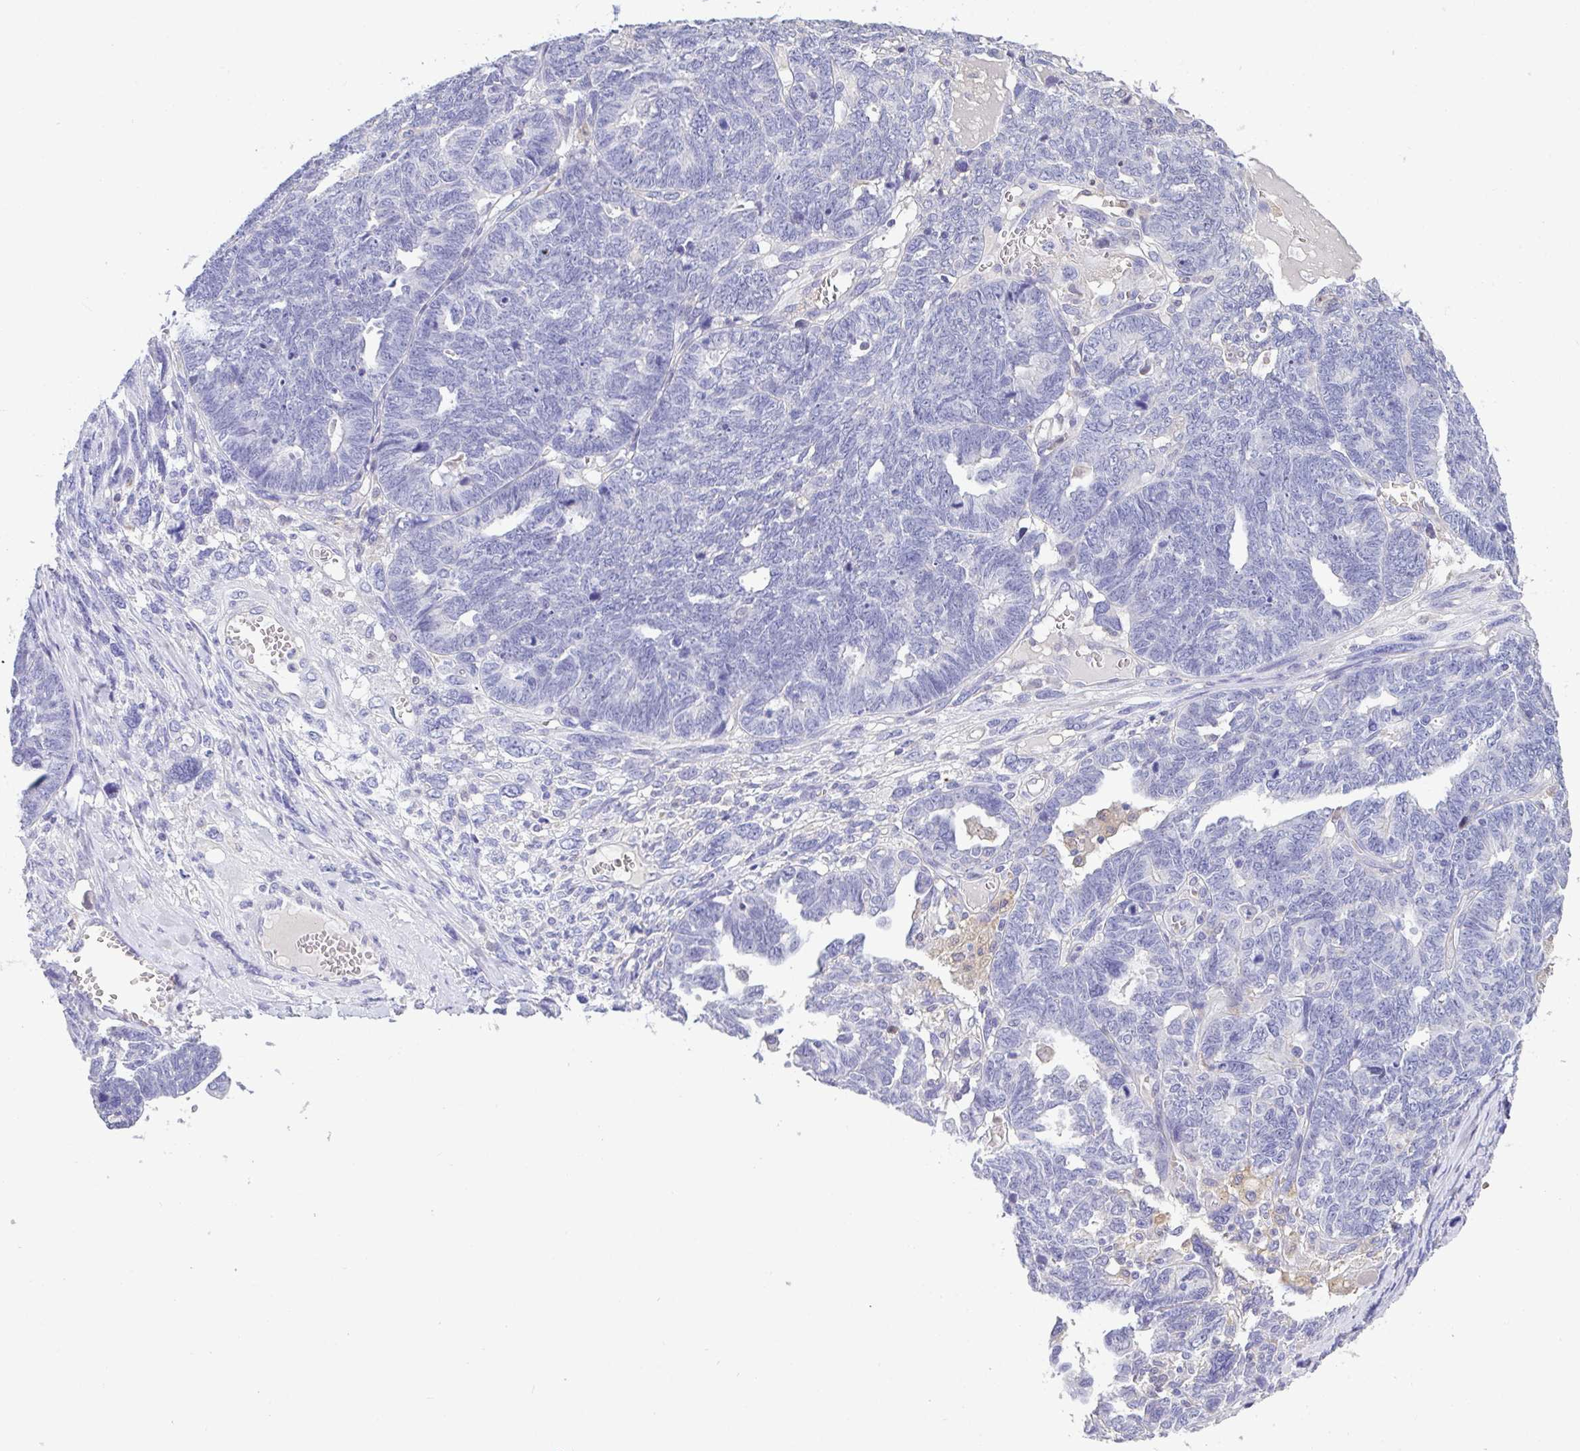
{"staining": {"intensity": "negative", "quantity": "none", "location": "none"}, "tissue": "ovarian cancer", "cell_type": "Tumor cells", "image_type": "cancer", "snomed": [{"axis": "morphology", "description": "Cystadenocarcinoma, serous, NOS"}, {"axis": "topography", "description": "Ovary"}], "caption": "High magnification brightfield microscopy of ovarian serous cystadenocarcinoma stained with DAB (brown) and counterstained with hematoxylin (blue): tumor cells show no significant positivity.", "gene": "CA10", "patient": {"sex": "female", "age": 79}}